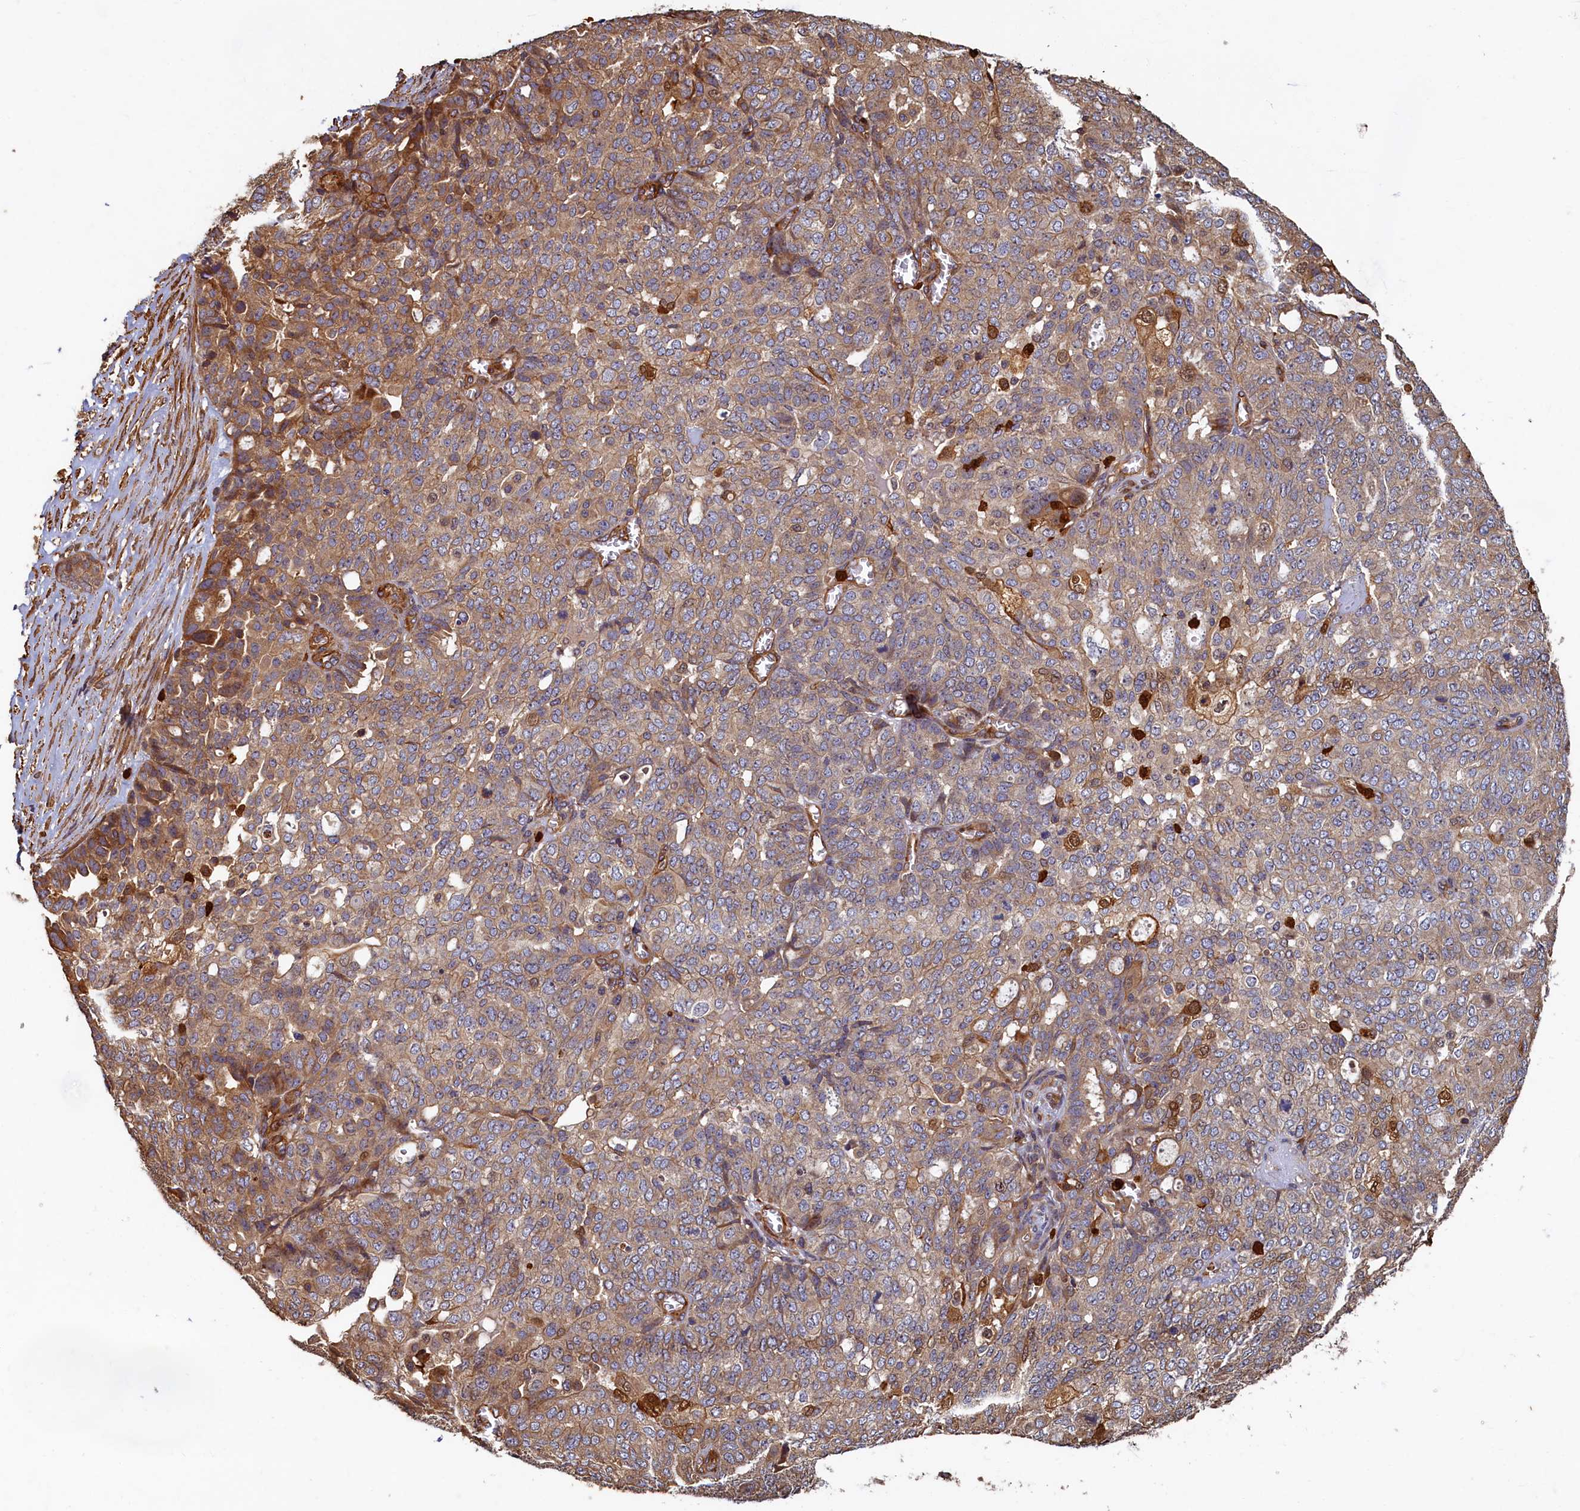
{"staining": {"intensity": "moderate", "quantity": ">75%", "location": "cytoplasmic/membranous"}, "tissue": "ovarian cancer", "cell_type": "Tumor cells", "image_type": "cancer", "snomed": [{"axis": "morphology", "description": "Cystadenocarcinoma, serous, NOS"}, {"axis": "topography", "description": "Soft tissue"}, {"axis": "topography", "description": "Ovary"}], "caption": "Moderate cytoplasmic/membranous protein staining is seen in about >75% of tumor cells in ovarian serous cystadenocarcinoma. The protein is stained brown, and the nuclei are stained in blue (DAB IHC with brightfield microscopy, high magnification).", "gene": "CCDC102B", "patient": {"sex": "female", "age": 57}}